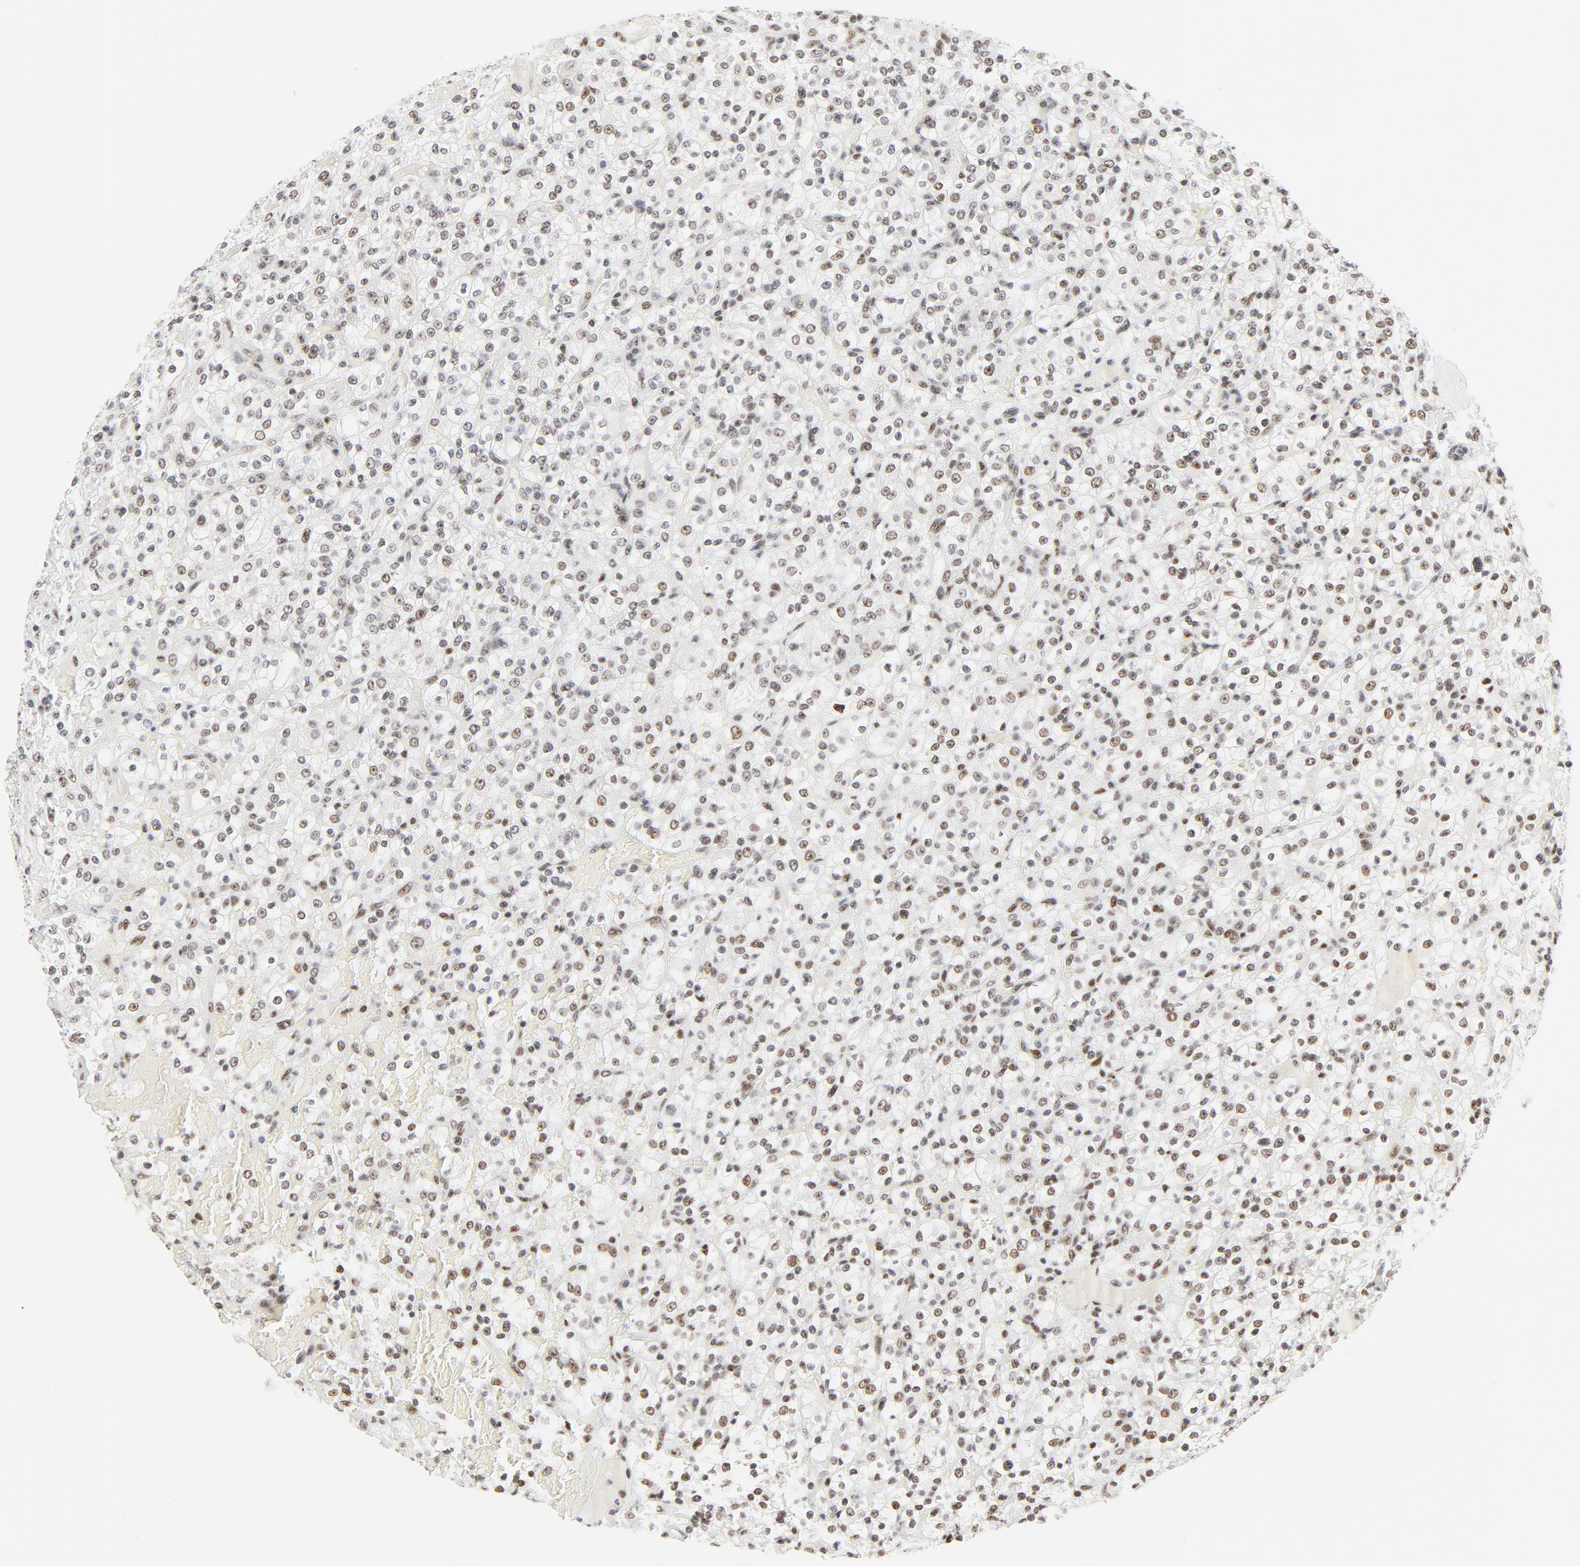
{"staining": {"intensity": "moderate", "quantity": ">75%", "location": "nuclear"}, "tissue": "renal cancer", "cell_type": "Tumor cells", "image_type": "cancer", "snomed": [{"axis": "morphology", "description": "Normal tissue, NOS"}, {"axis": "morphology", "description": "Adenocarcinoma, NOS"}, {"axis": "topography", "description": "Kidney"}], "caption": "There is medium levels of moderate nuclear expression in tumor cells of renal adenocarcinoma, as demonstrated by immunohistochemical staining (brown color).", "gene": "GTF2H1", "patient": {"sex": "female", "age": 72}}